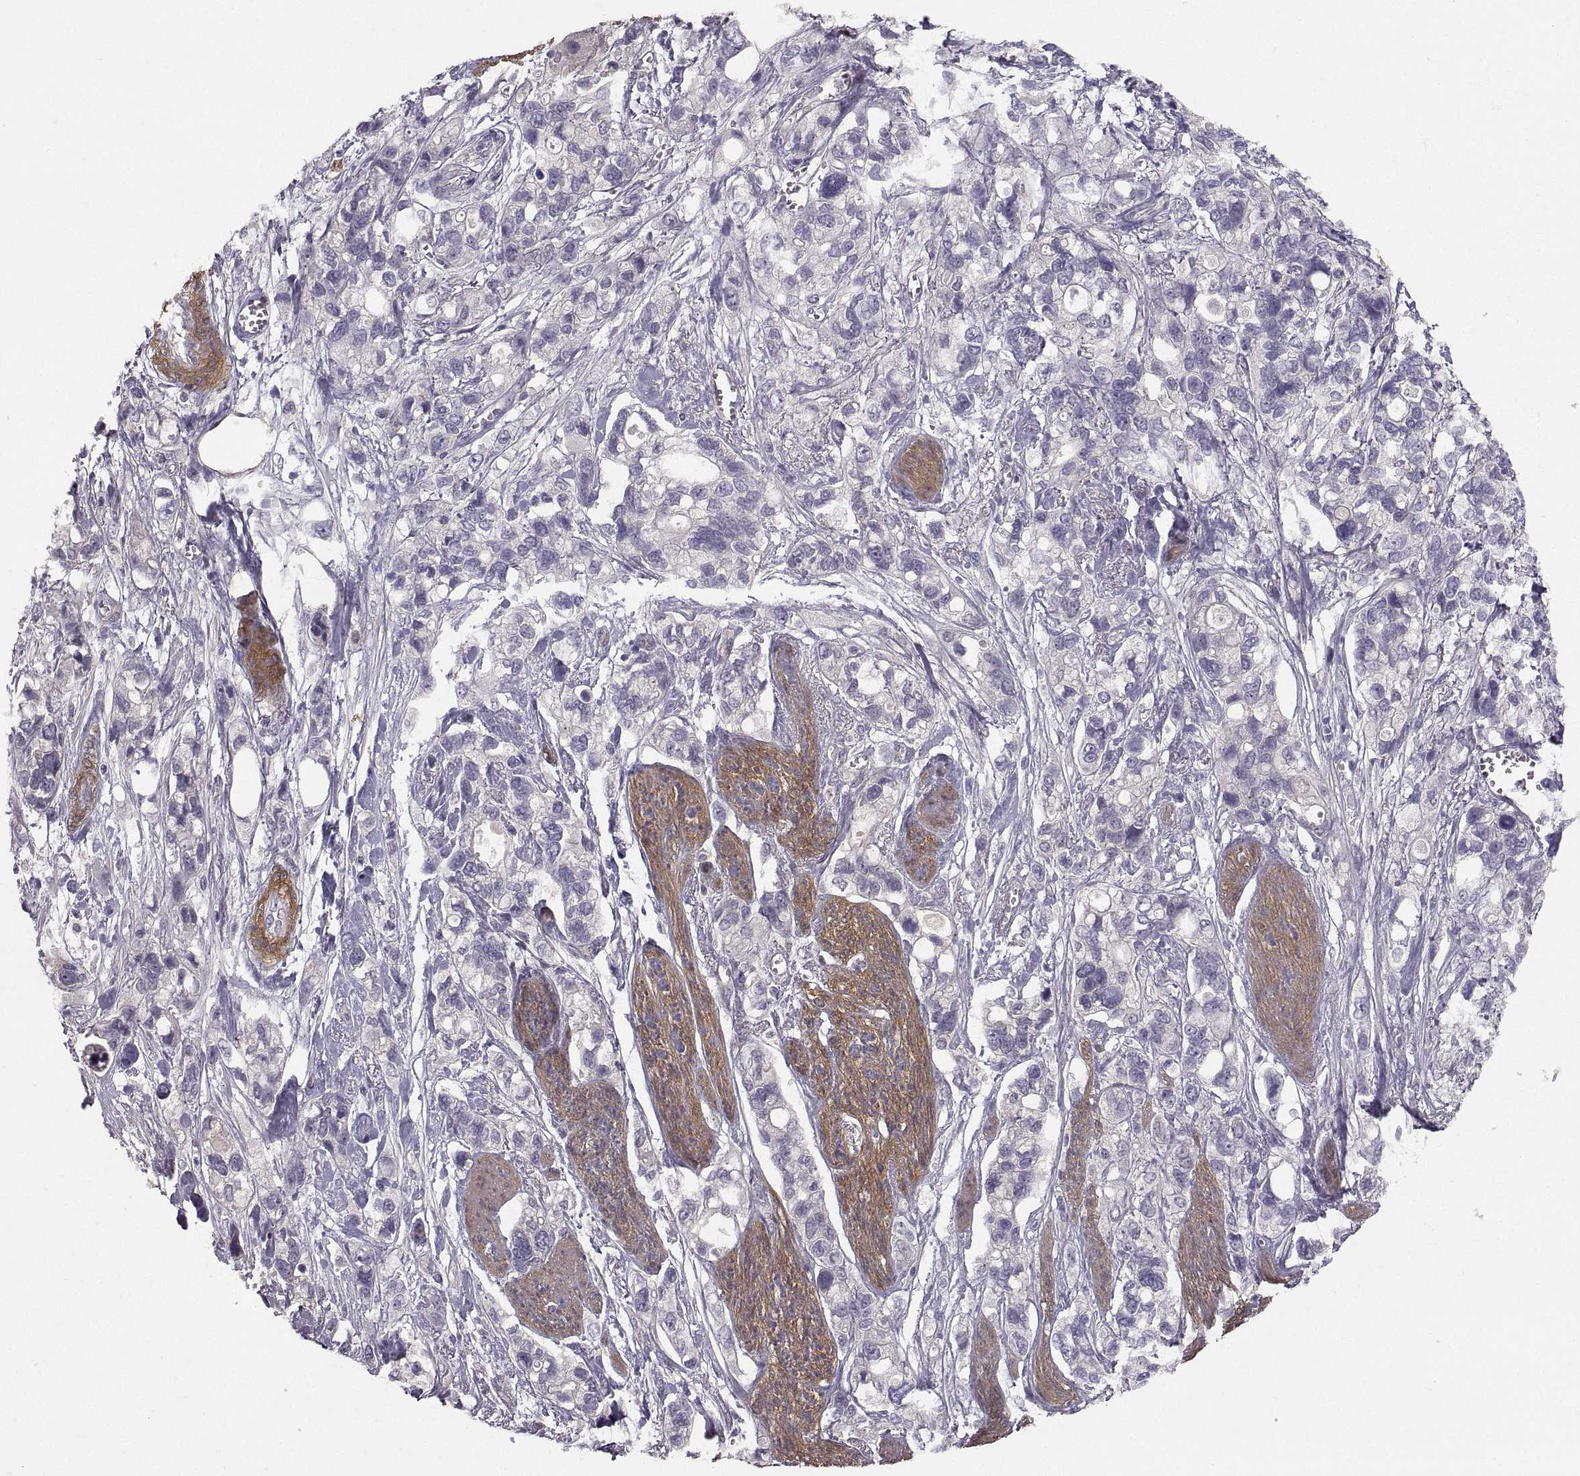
{"staining": {"intensity": "negative", "quantity": "none", "location": "none"}, "tissue": "stomach cancer", "cell_type": "Tumor cells", "image_type": "cancer", "snomed": [{"axis": "morphology", "description": "Adenocarcinoma, NOS"}, {"axis": "topography", "description": "Stomach, upper"}], "caption": "IHC of stomach cancer reveals no positivity in tumor cells.", "gene": "PGM5", "patient": {"sex": "female", "age": 81}}